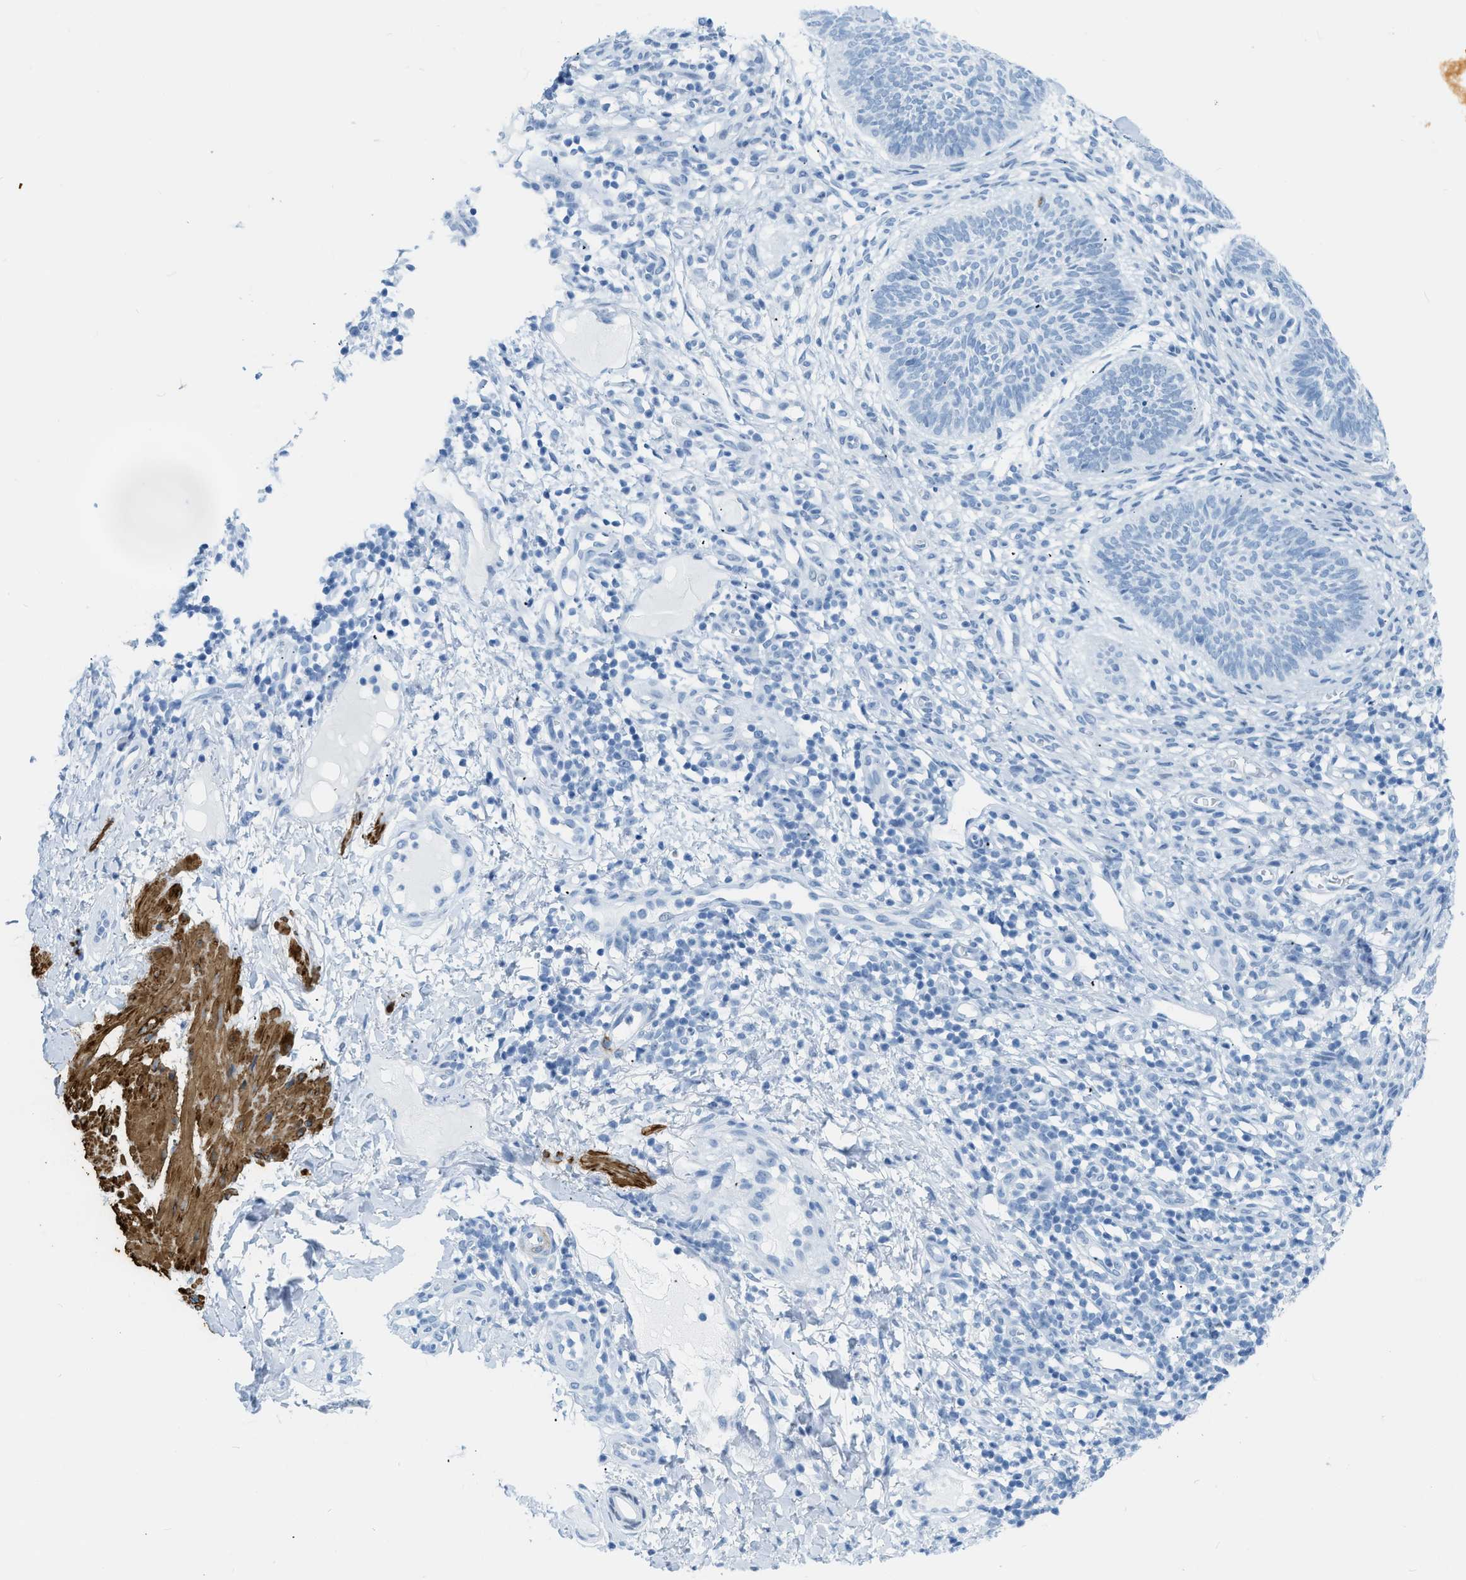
{"staining": {"intensity": "negative", "quantity": "none", "location": "none"}, "tissue": "skin cancer", "cell_type": "Tumor cells", "image_type": "cancer", "snomed": [{"axis": "morphology", "description": "Basal cell carcinoma"}, {"axis": "topography", "description": "Skin"}], "caption": "IHC of human skin cancer (basal cell carcinoma) shows no staining in tumor cells.", "gene": "DES", "patient": {"sex": "male", "age": 60}}